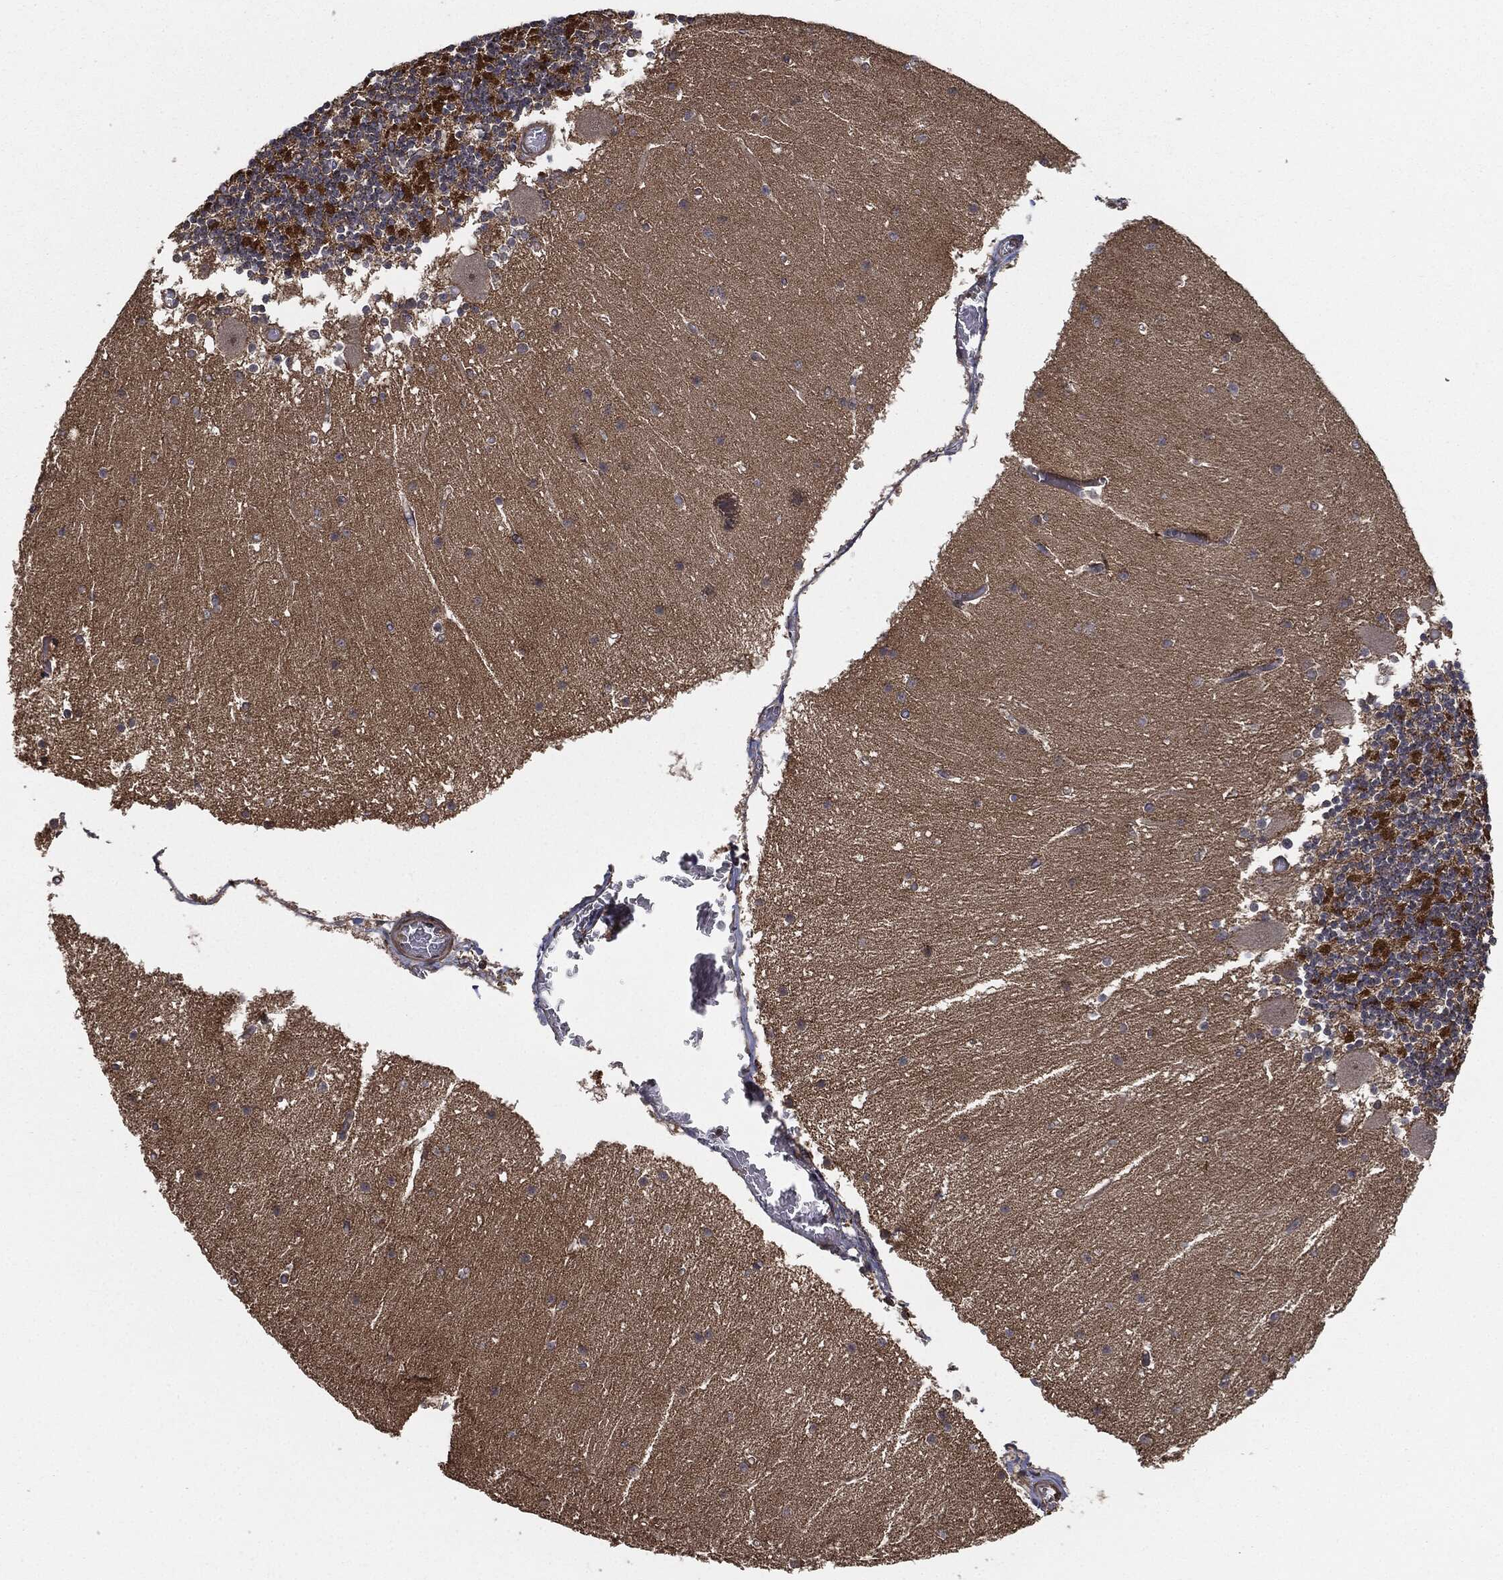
{"staining": {"intensity": "negative", "quantity": "none", "location": "none"}, "tissue": "cerebellum", "cell_type": "Cells in granular layer", "image_type": "normal", "snomed": [{"axis": "morphology", "description": "Normal tissue, NOS"}, {"axis": "topography", "description": "Cerebellum"}], "caption": "An immunohistochemistry (IHC) micrograph of normal cerebellum is shown. There is no staining in cells in granular layer of cerebellum. (DAB IHC visualized using brightfield microscopy, high magnification).", "gene": "ERBIN", "patient": {"sex": "female", "age": 28}}